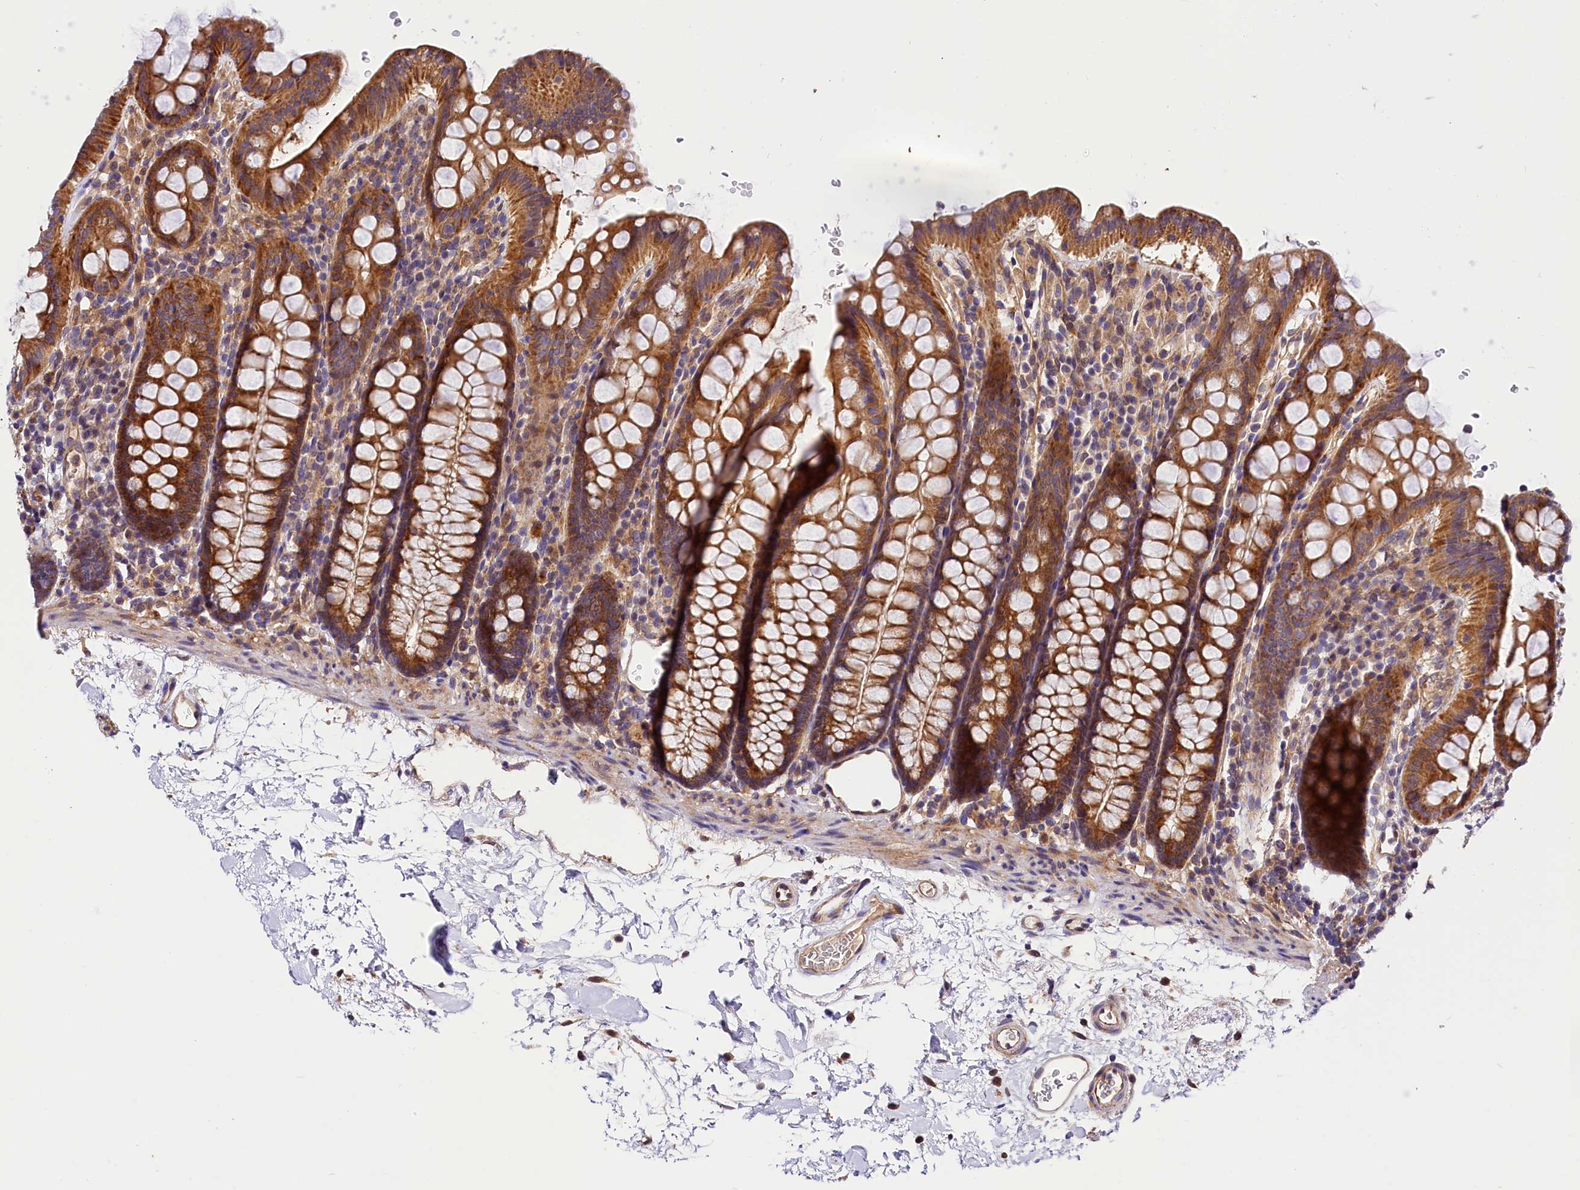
{"staining": {"intensity": "moderate", "quantity": "25%-75%", "location": "cytoplasmic/membranous"}, "tissue": "colon", "cell_type": "Endothelial cells", "image_type": "normal", "snomed": [{"axis": "morphology", "description": "Normal tissue, NOS"}, {"axis": "topography", "description": "Colon"}], "caption": "Protein expression analysis of unremarkable colon demonstrates moderate cytoplasmic/membranous positivity in approximately 25%-75% of endothelial cells.", "gene": "ARMC6", "patient": {"sex": "male", "age": 75}}